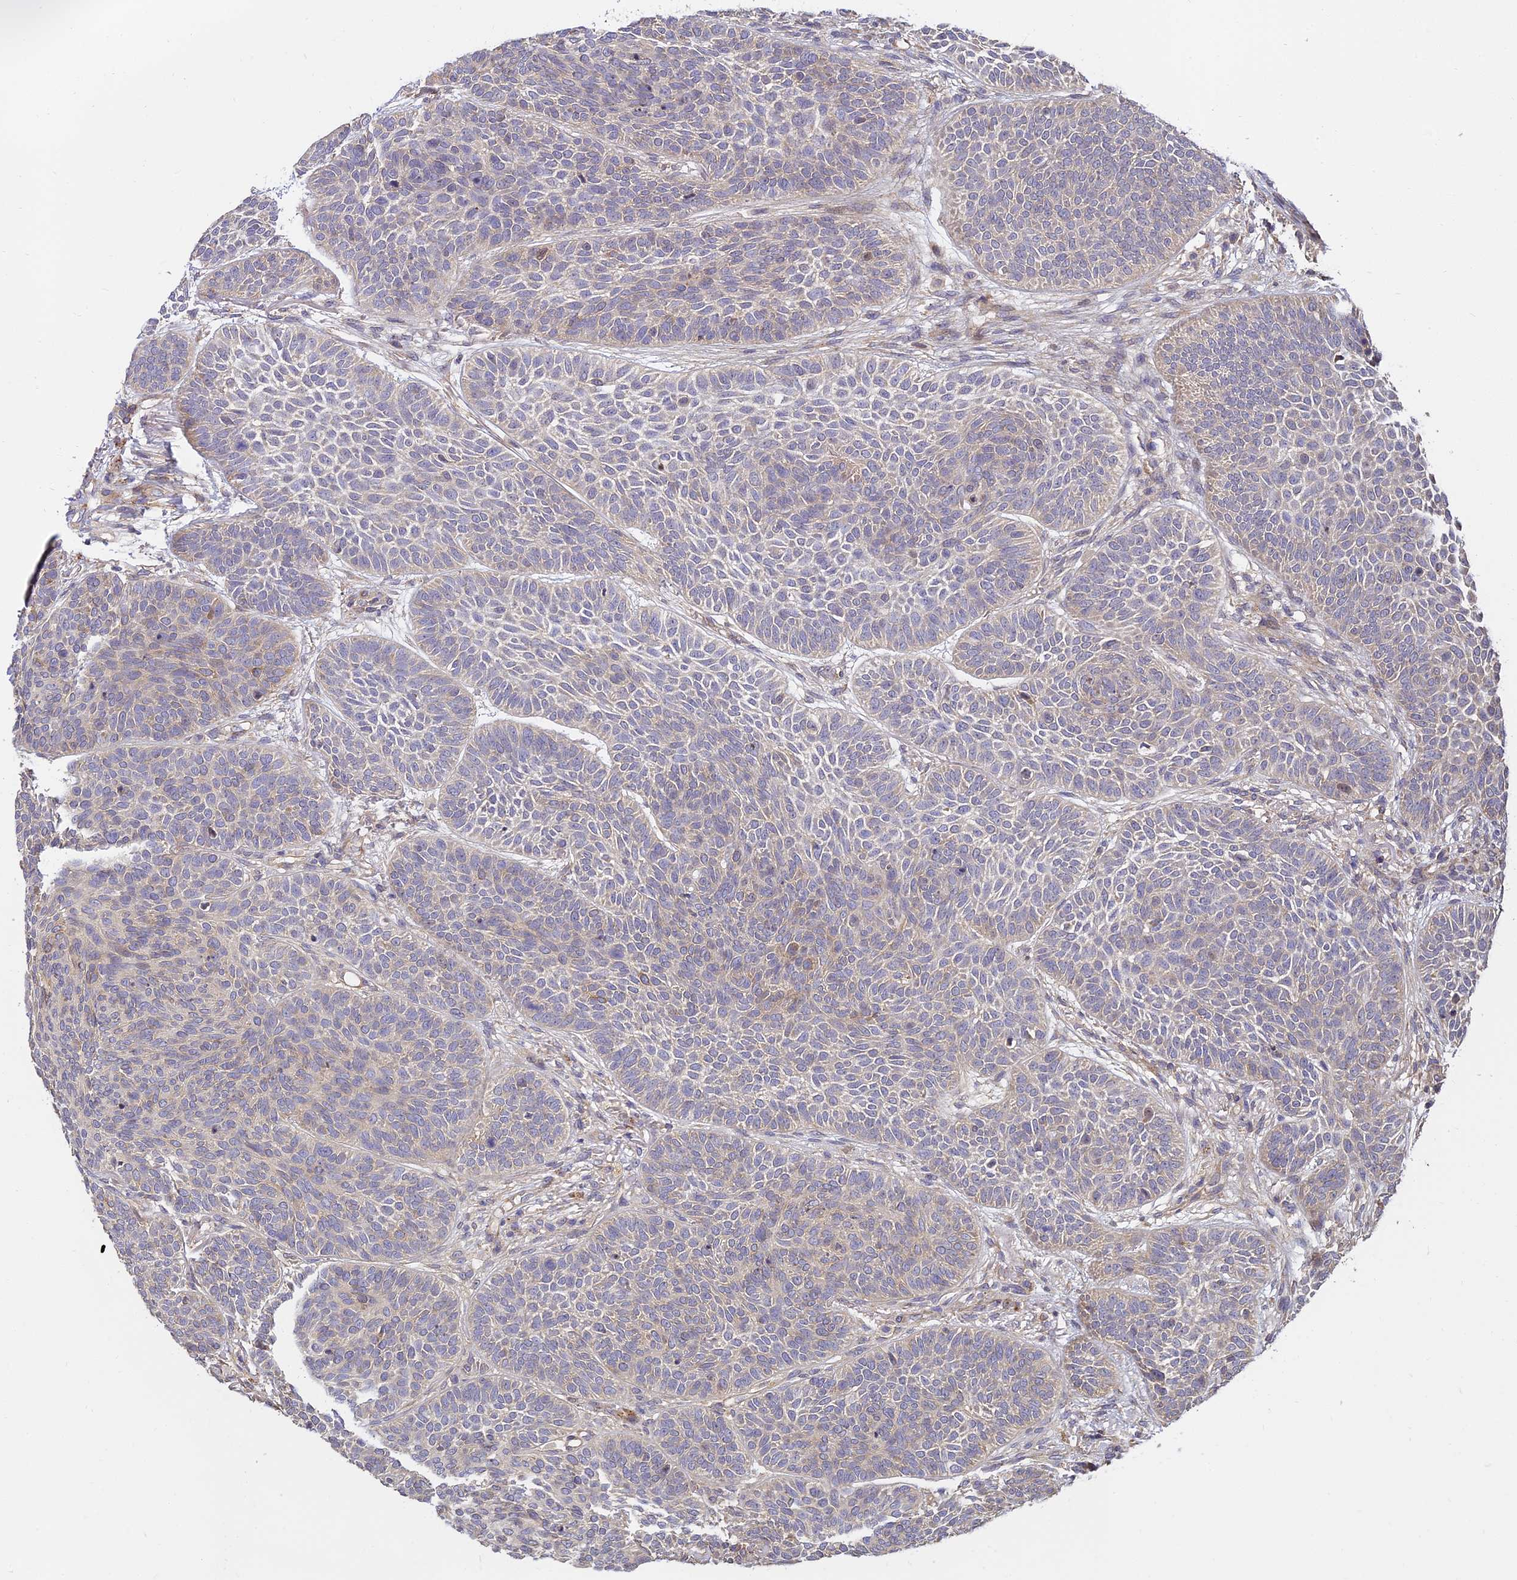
{"staining": {"intensity": "weak", "quantity": "<25%", "location": "cytoplasmic/membranous"}, "tissue": "skin cancer", "cell_type": "Tumor cells", "image_type": "cancer", "snomed": [{"axis": "morphology", "description": "Basal cell carcinoma"}, {"axis": "topography", "description": "Skin"}], "caption": "The immunohistochemistry (IHC) image has no significant expression in tumor cells of basal cell carcinoma (skin) tissue.", "gene": "ARL8B", "patient": {"sex": "male", "age": 85}}